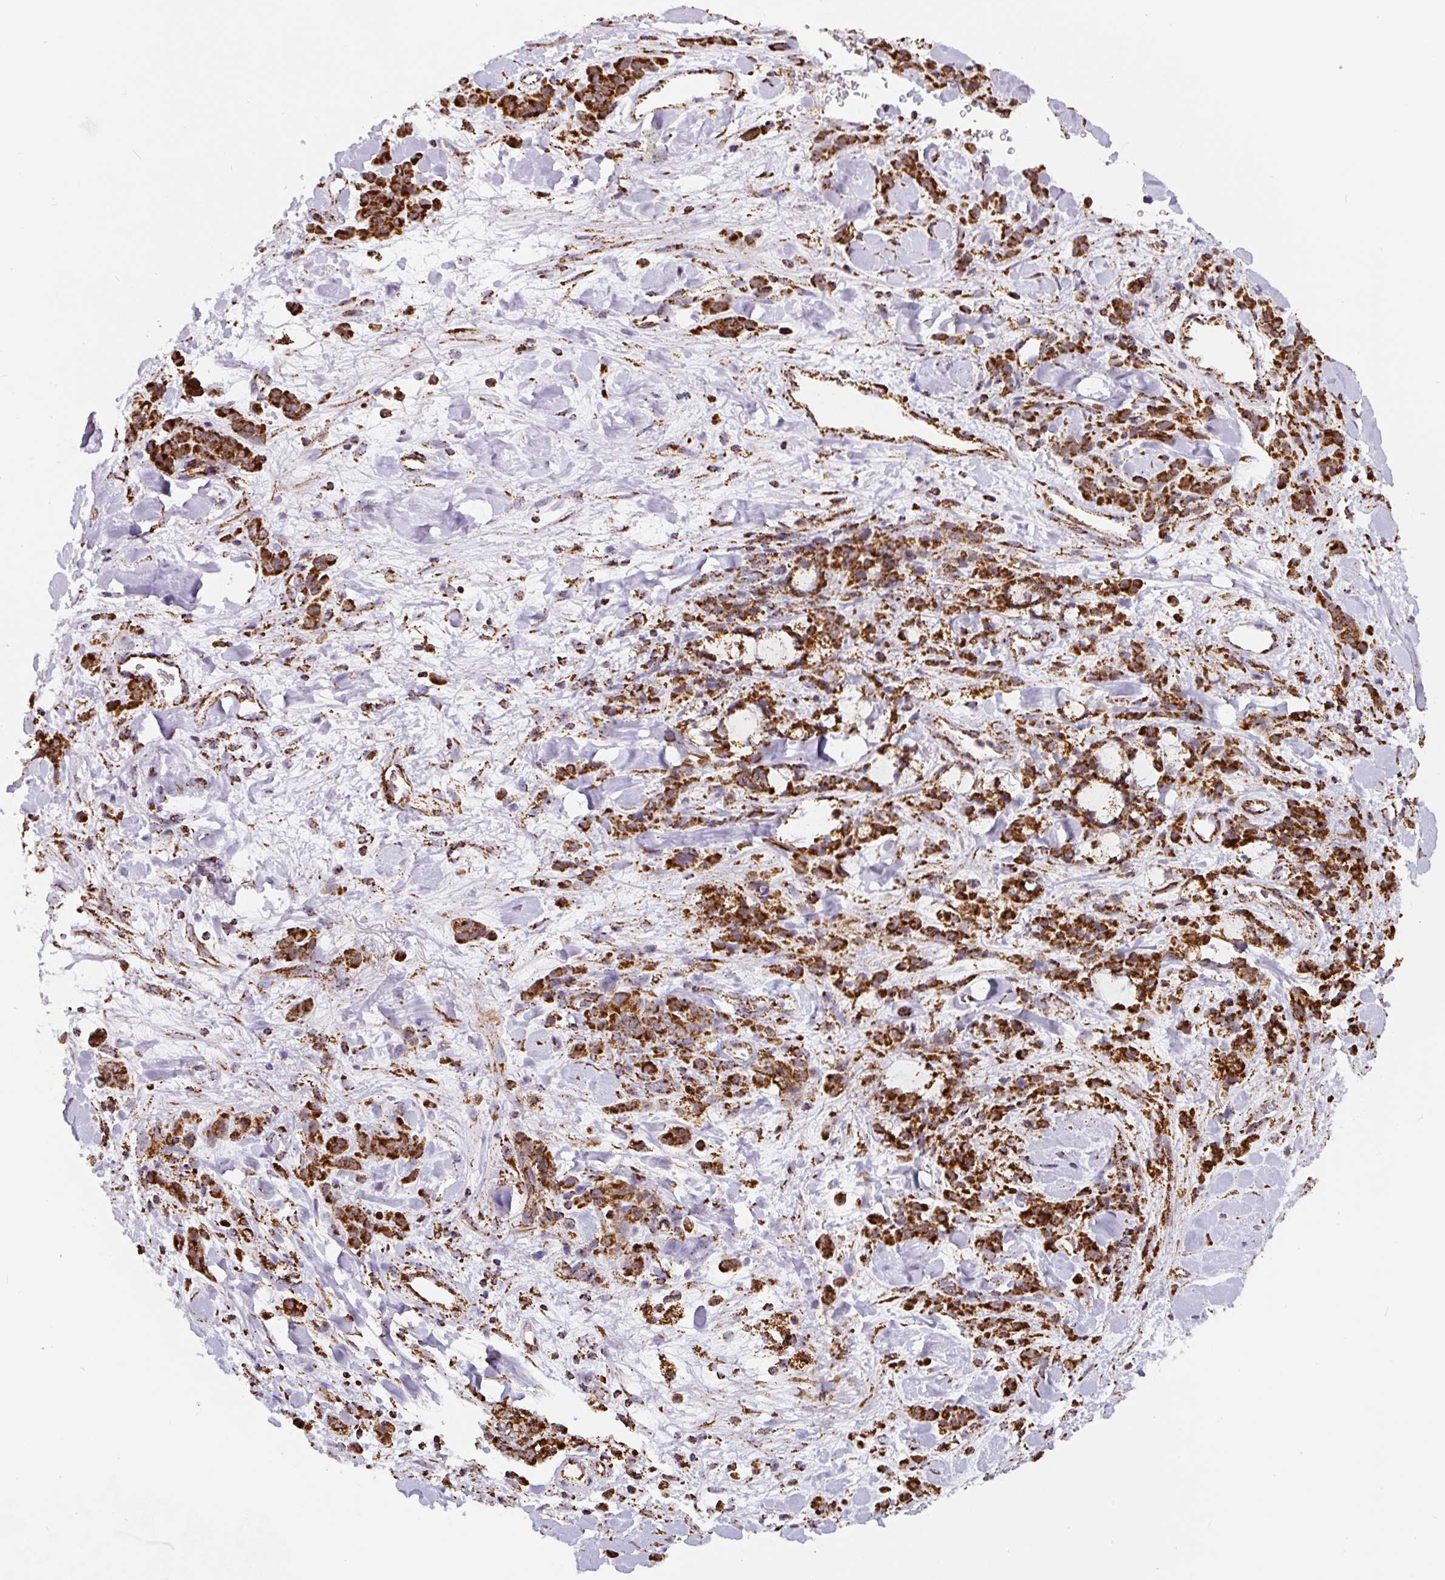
{"staining": {"intensity": "strong", "quantity": ">75%", "location": "cytoplasmic/membranous"}, "tissue": "stomach cancer", "cell_type": "Tumor cells", "image_type": "cancer", "snomed": [{"axis": "morphology", "description": "Normal tissue, NOS"}, {"axis": "morphology", "description": "Adenocarcinoma, NOS"}, {"axis": "topography", "description": "Stomach"}], "caption": "Immunohistochemical staining of adenocarcinoma (stomach) reveals strong cytoplasmic/membranous protein positivity in approximately >75% of tumor cells.", "gene": "ATP5F1A", "patient": {"sex": "male", "age": 82}}